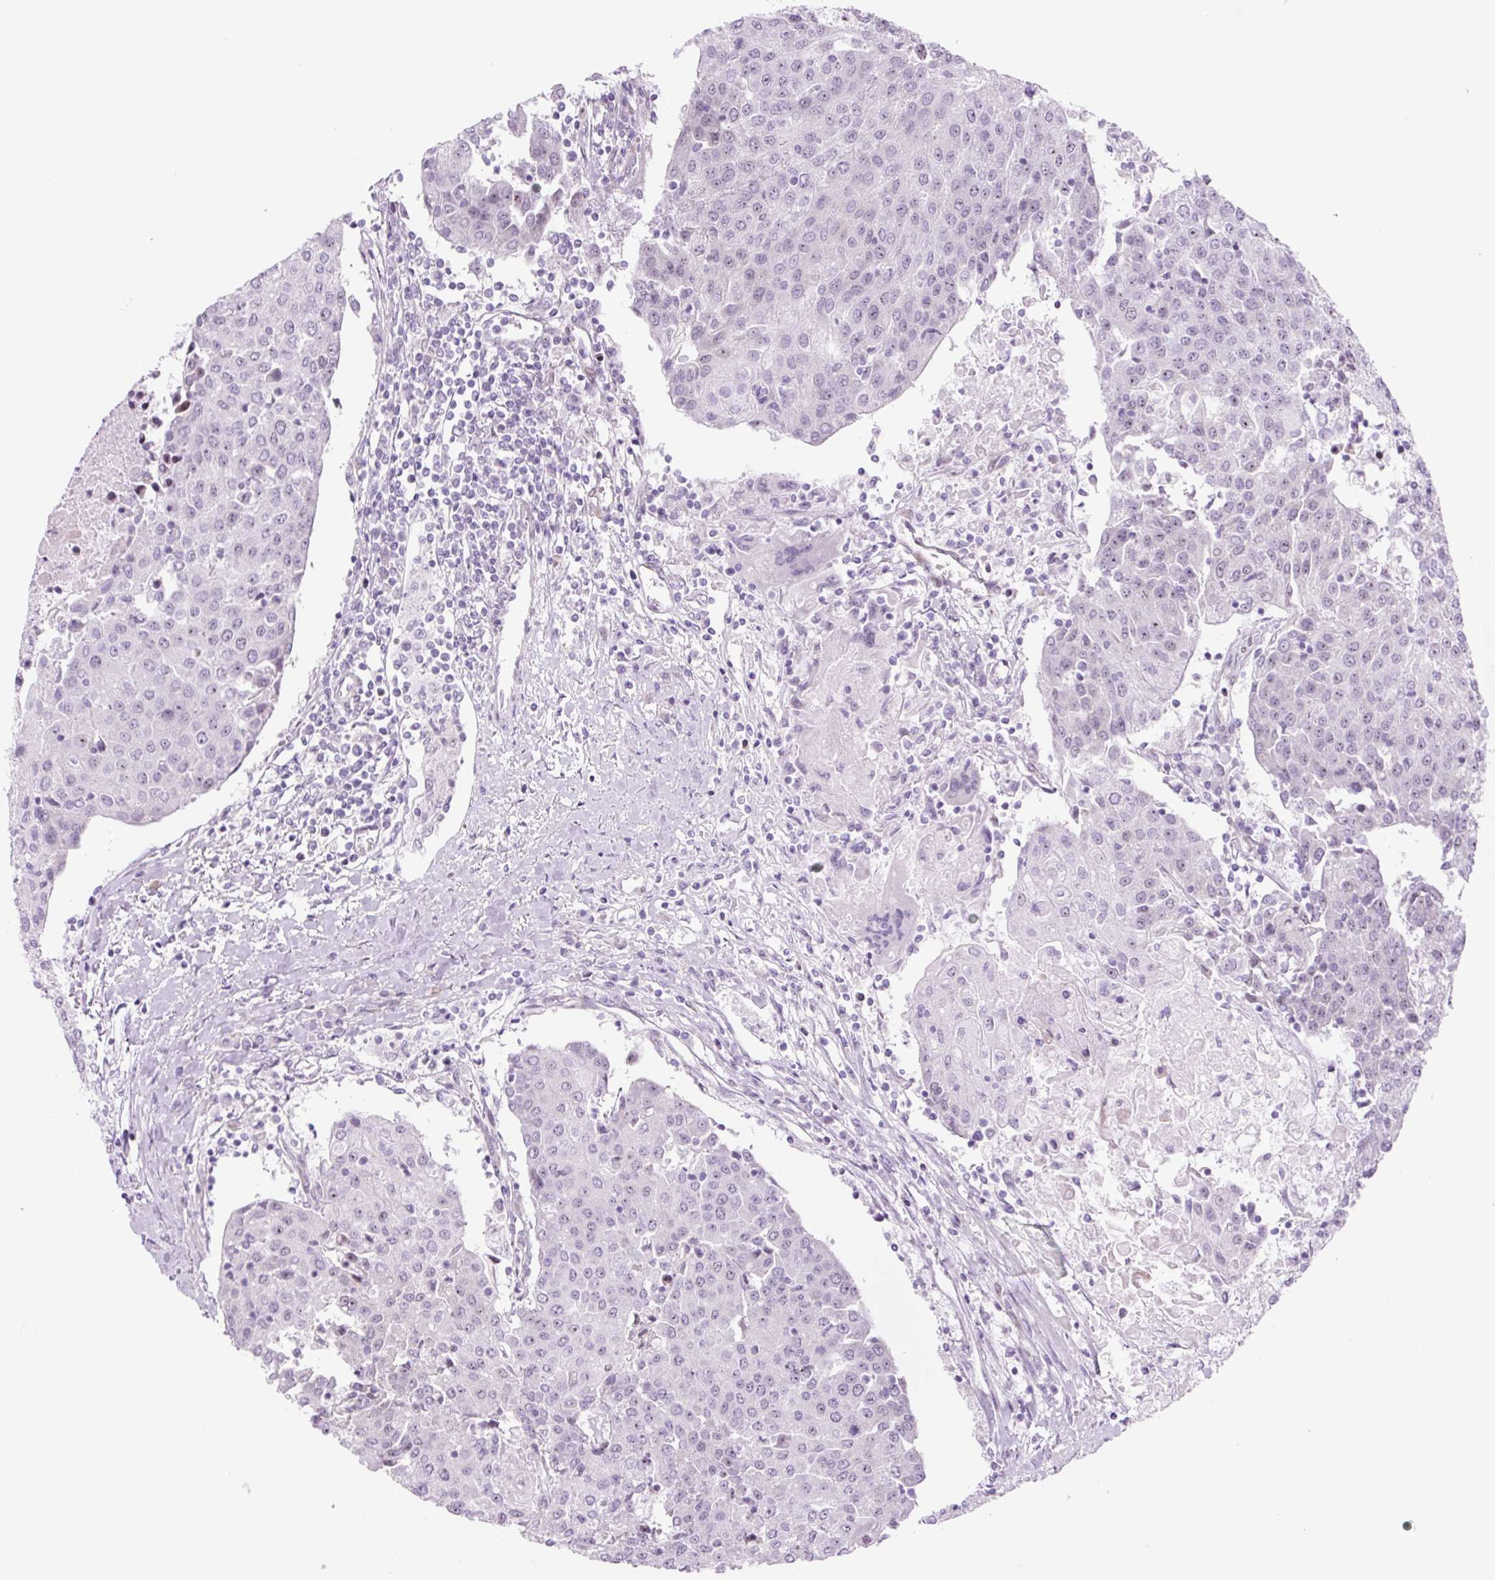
{"staining": {"intensity": "weak", "quantity": "<25%", "location": "nuclear"}, "tissue": "urothelial cancer", "cell_type": "Tumor cells", "image_type": "cancer", "snomed": [{"axis": "morphology", "description": "Urothelial carcinoma, High grade"}, {"axis": "topography", "description": "Urinary bladder"}], "caption": "Immunohistochemistry (IHC) of human urothelial cancer shows no positivity in tumor cells.", "gene": "RRS1", "patient": {"sex": "female", "age": 85}}